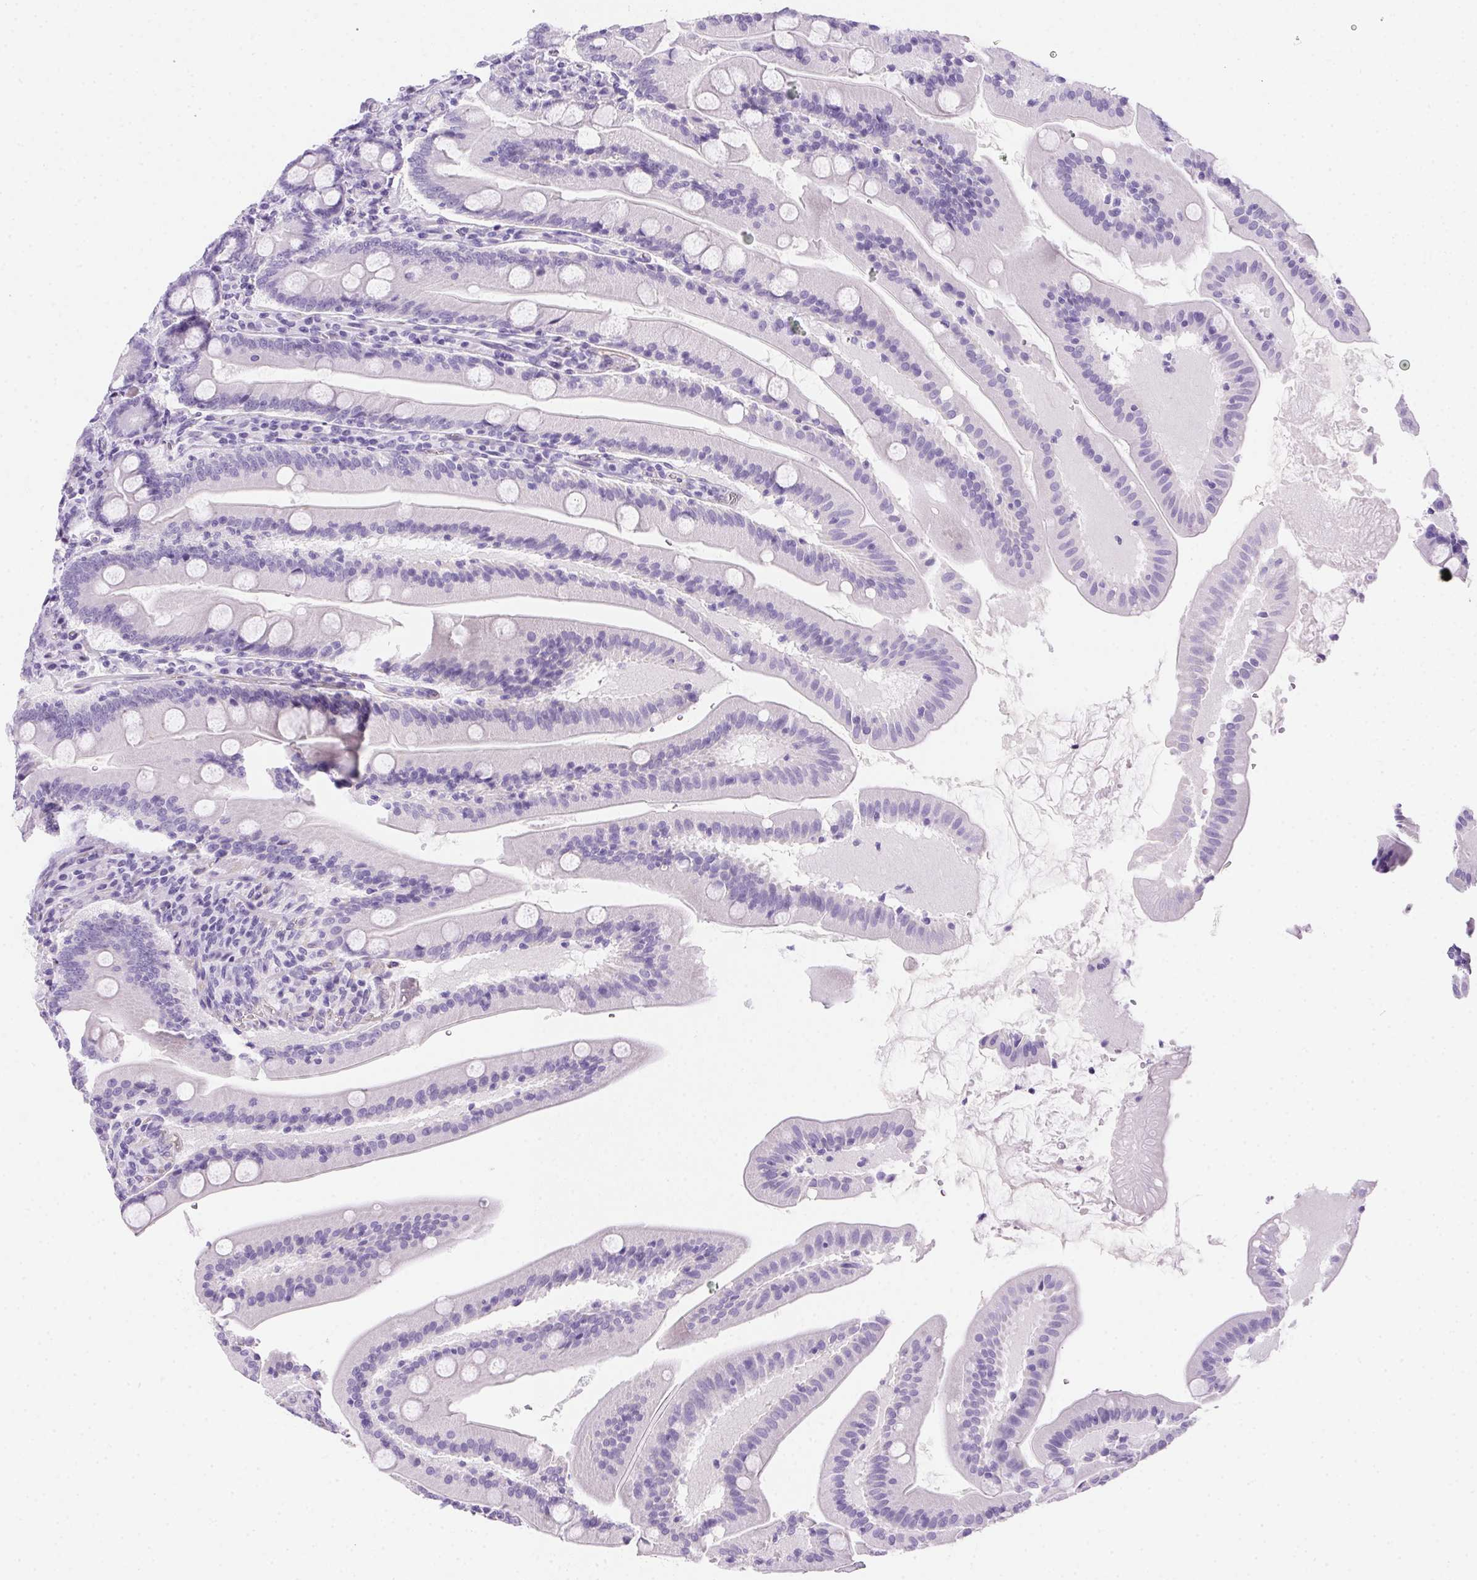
{"staining": {"intensity": "negative", "quantity": "none", "location": "none"}, "tissue": "small intestine", "cell_type": "Glandular cells", "image_type": "normal", "snomed": [{"axis": "morphology", "description": "Normal tissue, NOS"}, {"axis": "topography", "description": "Small intestine"}], "caption": "The immunohistochemistry histopathology image has no significant staining in glandular cells of small intestine.", "gene": "SPACA5B", "patient": {"sex": "male", "age": 37}}